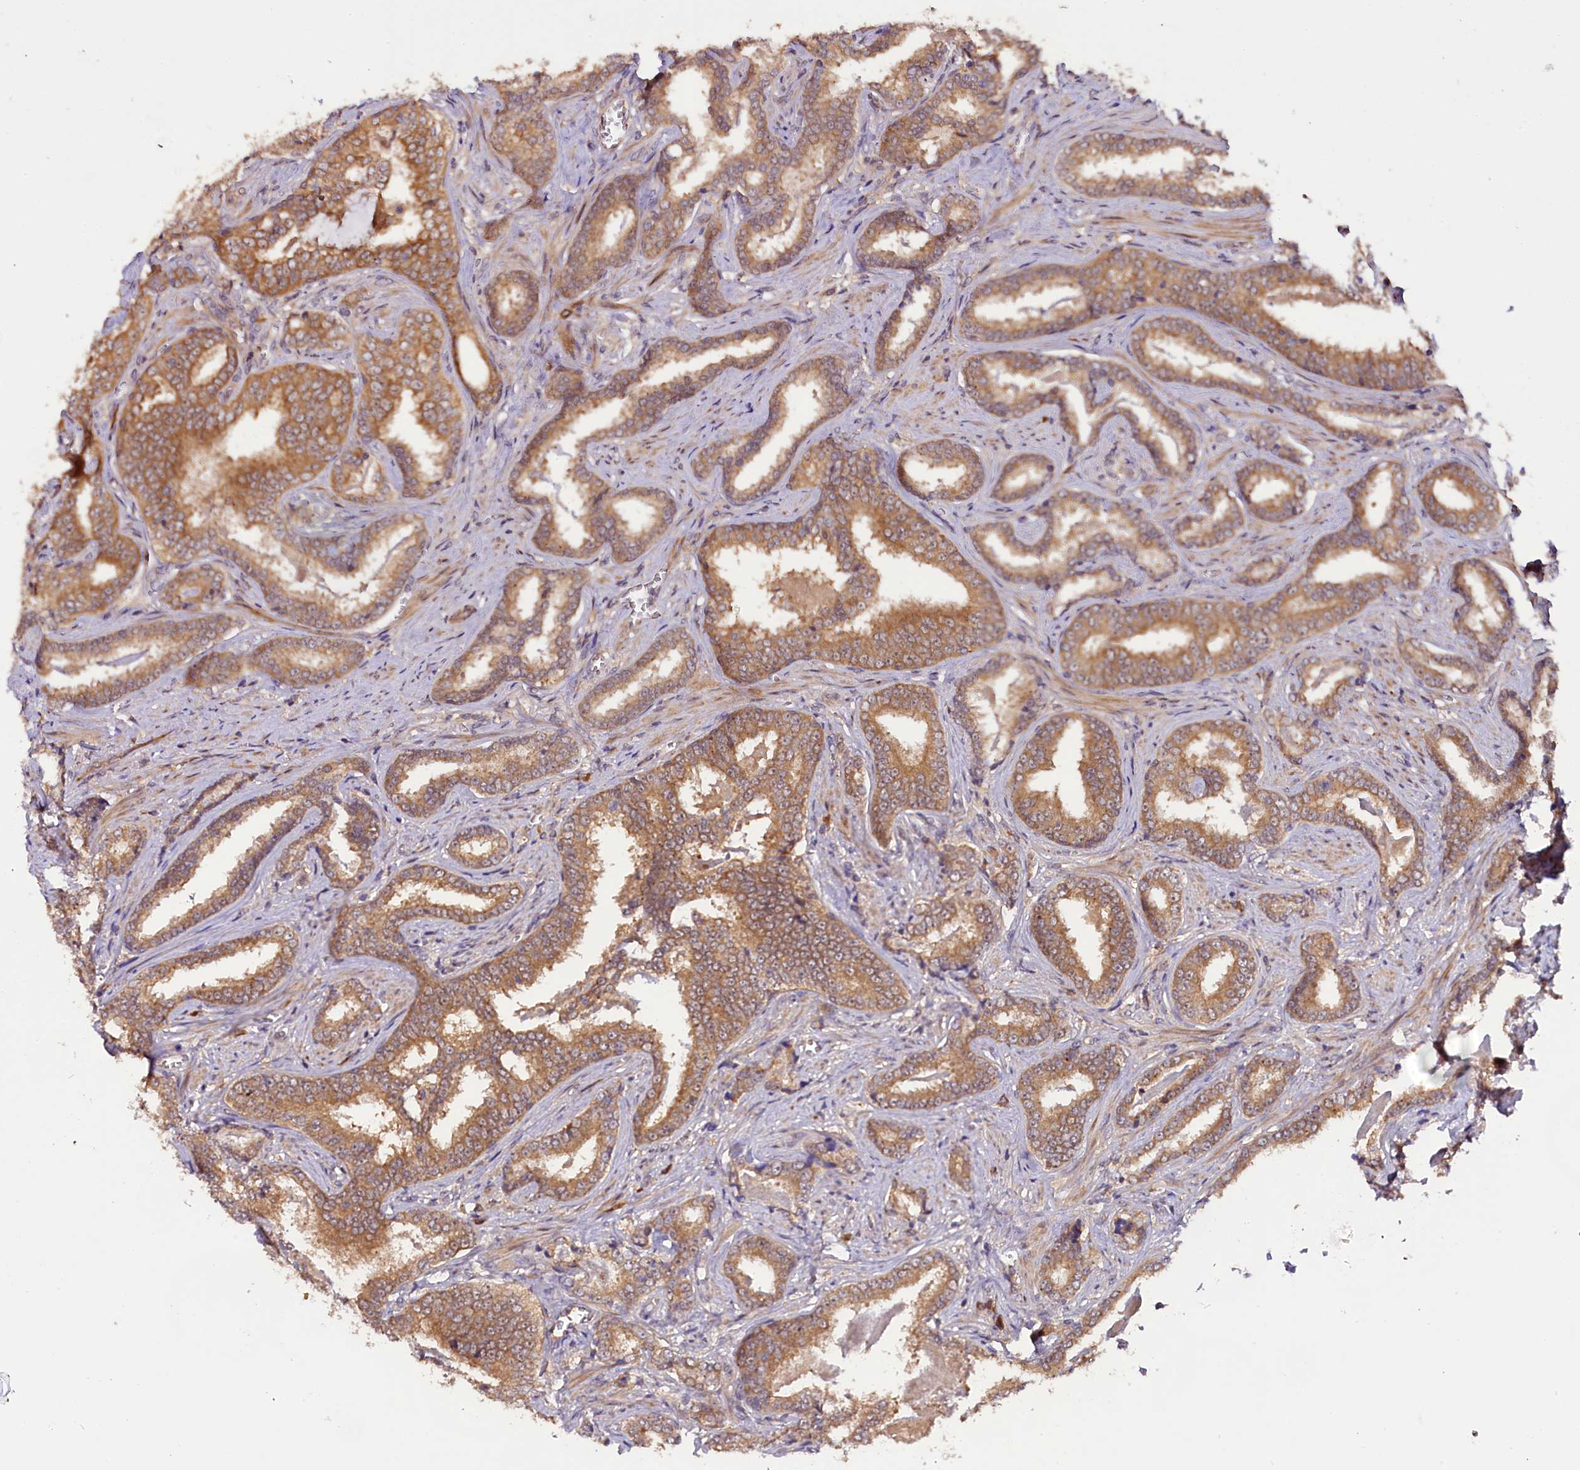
{"staining": {"intensity": "moderate", "quantity": ">75%", "location": "cytoplasmic/membranous"}, "tissue": "prostate cancer", "cell_type": "Tumor cells", "image_type": "cancer", "snomed": [{"axis": "morphology", "description": "Adenocarcinoma, High grade"}, {"axis": "topography", "description": "Prostate"}], "caption": "IHC (DAB (3,3'-diaminobenzidine)) staining of human prostate adenocarcinoma (high-grade) reveals moderate cytoplasmic/membranous protein staining in approximately >75% of tumor cells. (brown staining indicates protein expression, while blue staining denotes nuclei).", "gene": "RPUSD2", "patient": {"sex": "male", "age": 67}}